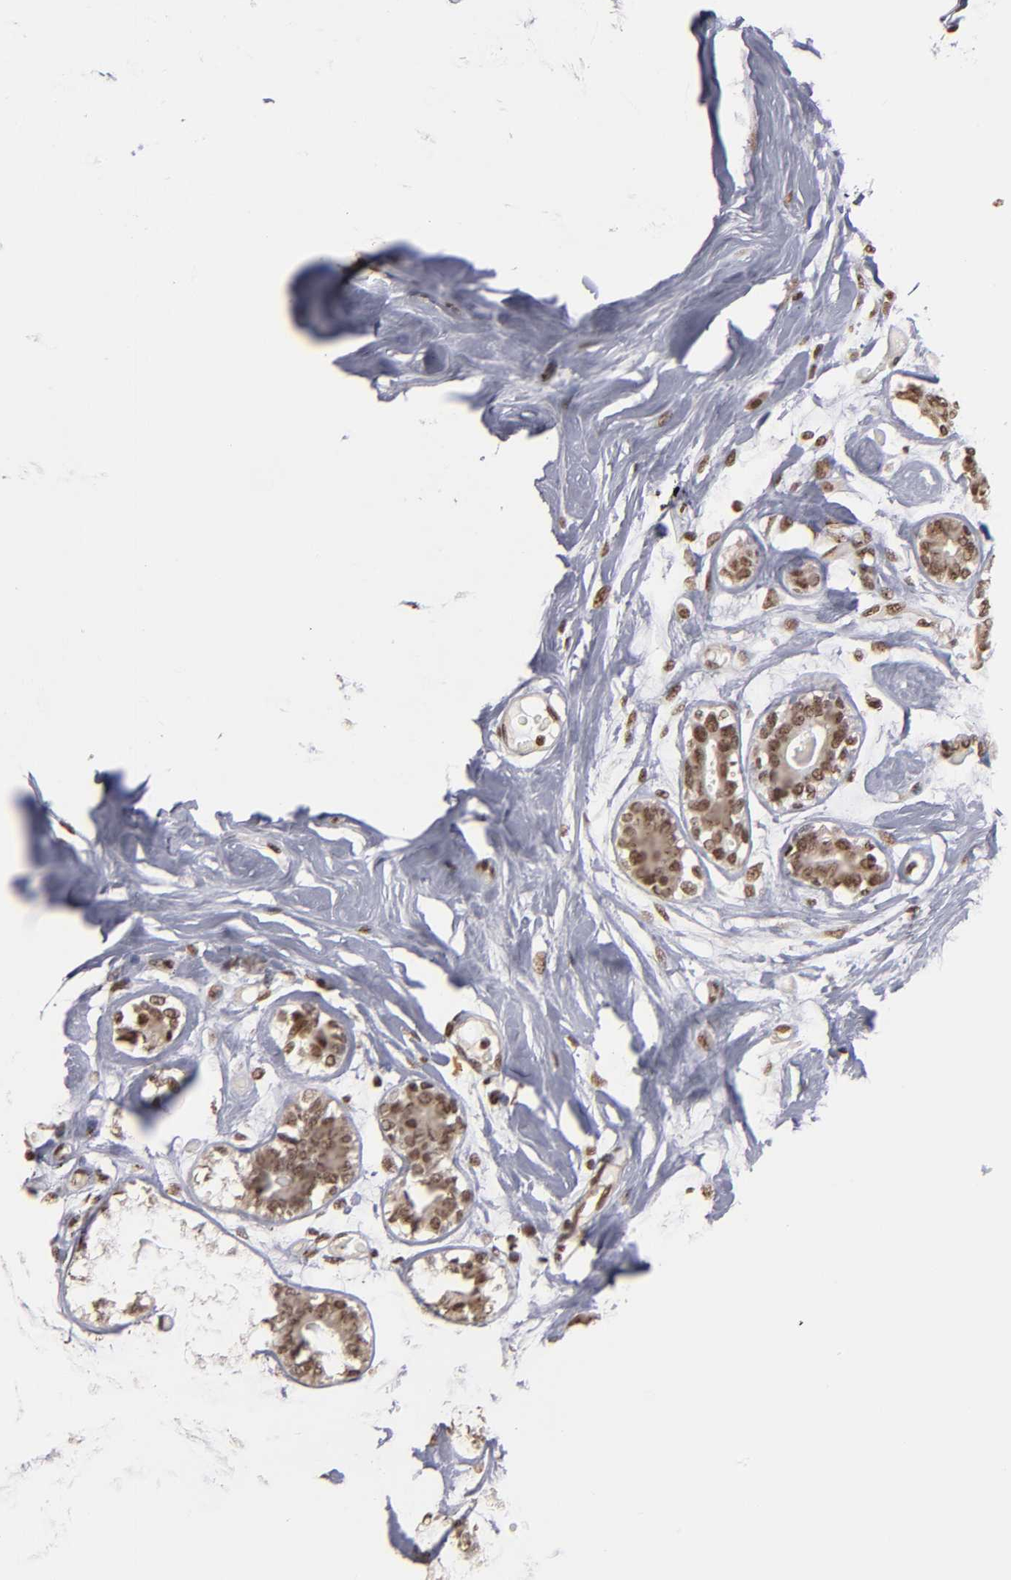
{"staining": {"intensity": "negative", "quantity": "none", "location": "none"}, "tissue": "breast", "cell_type": "Adipocytes", "image_type": "normal", "snomed": [{"axis": "morphology", "description": "Normal tissue, NOS"}, {"axis": "topography", "description": "Breast"}, {"axis": "topography", "description": "Soft tissue"}], "caption": "Immunohistochemical staining of normal human breast shows no significant staining in adipocytes.", "gene": "ABL2", "patient": {"sex": "female", "age": 25}}